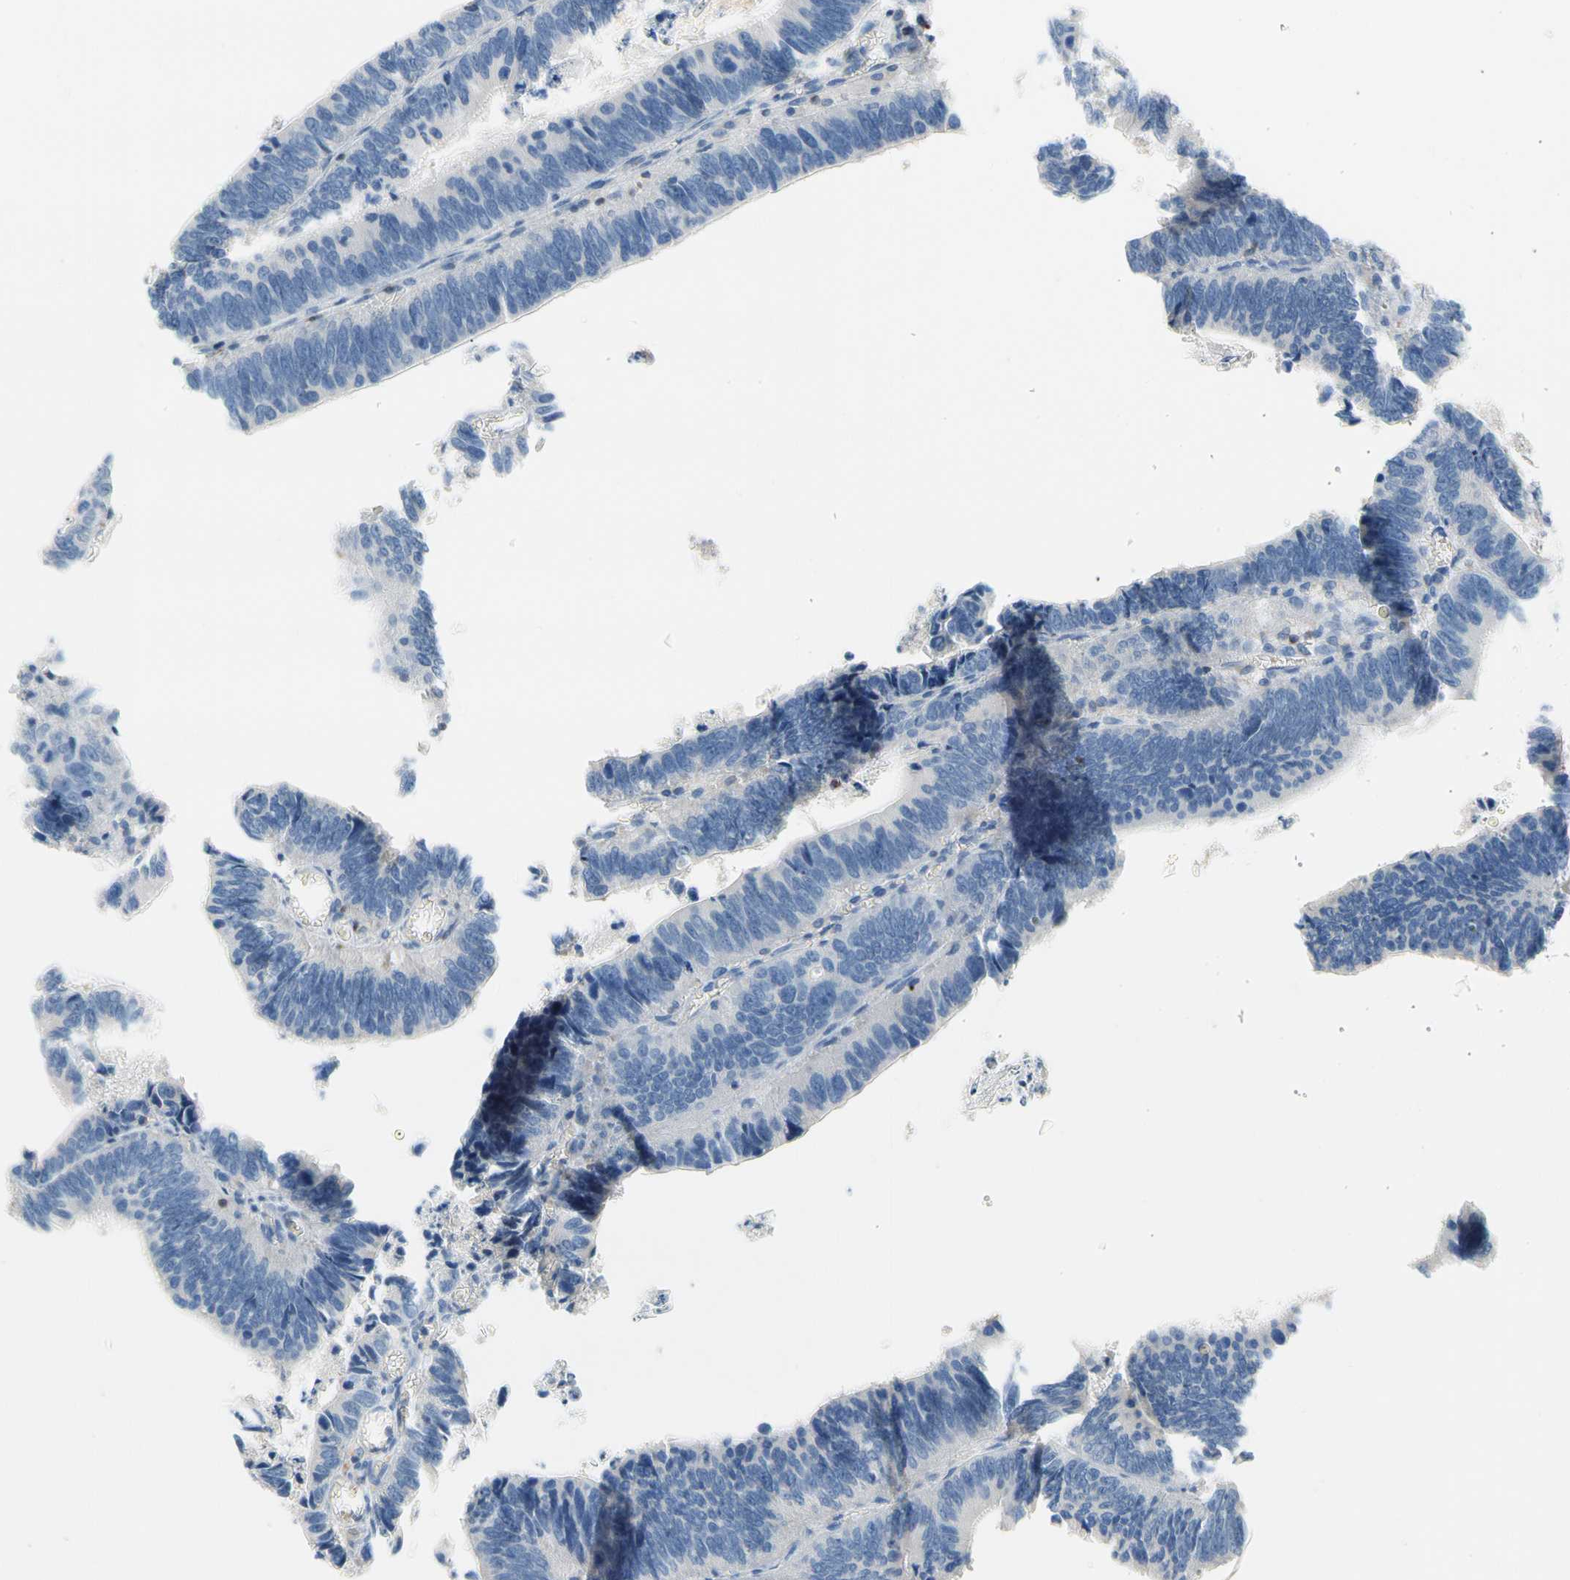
{"staining": {"intensity": "negative", "quantity": "none", "location": "none"}, "tissue": "colorectal cancer", "cell_type": "Tumor cells", "image_type": "cancer", "snomed": [{"axis": "morphology", "description": "Adenocarcinoma, NOS"}, {"axis": "topography", "description": "Colon"}], "caption": "IHC of human colorectal cancer (adenocarcinoma) demonstrates no positivity in tumor cells. (Brightfield microscopy of DAB (3,3'-diaminobenzidine) IHC at high magnification).", "gene": "MAP3K3", "patient": {"sex": "male", "age": 72}}